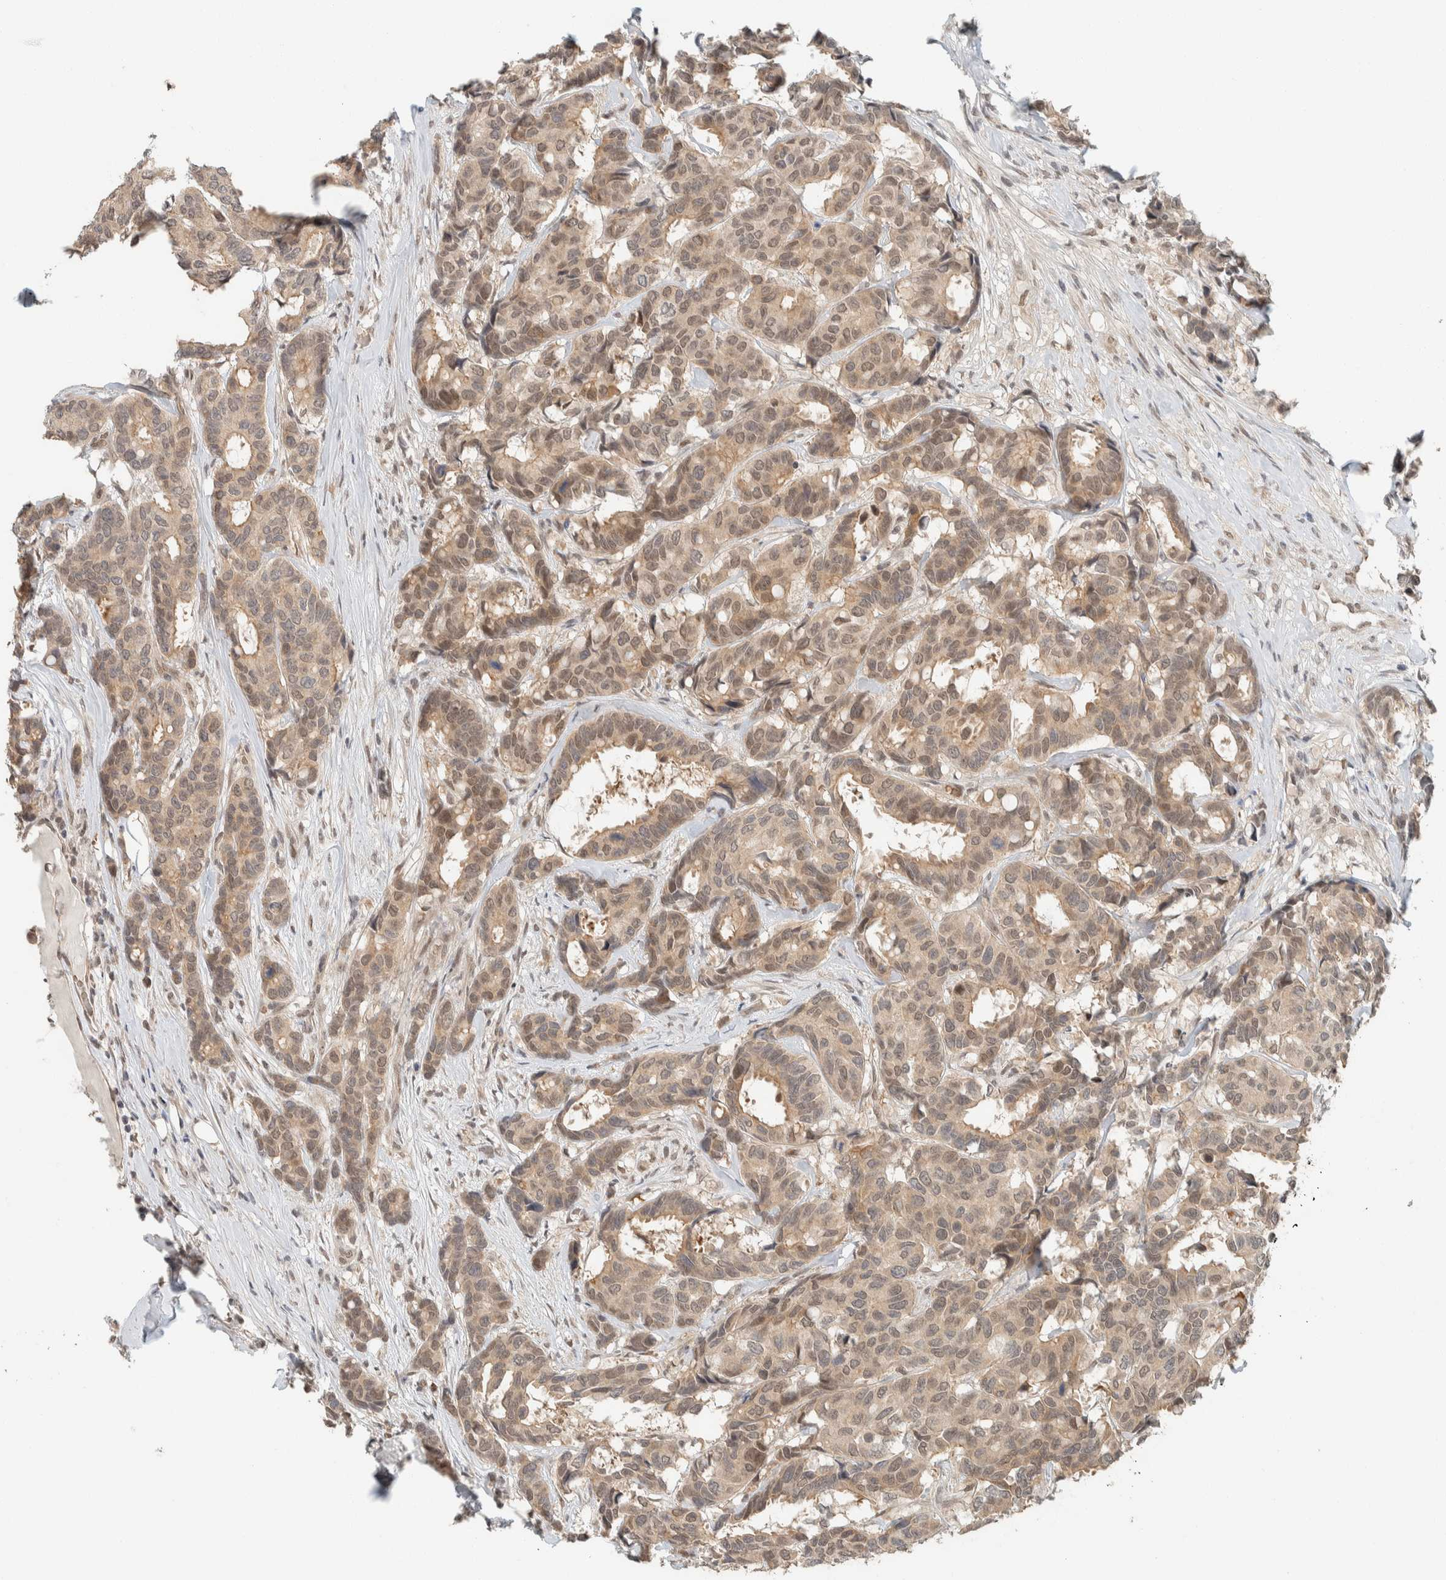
{"staining": {"intensity": "weak", "quantity": ">75%", "location": "cytoplasmic/membranous,nuclear"}, "tissue": "breast cancer", "cell_type": "Tumor cells", "image_type": "cancer", "snomed": [{"axis": "morphology", "description": "Duct carcinoma"}, {"axis": "topography", "description": "Breast"}], "caption": "Immunohistochemistry of breast invasive ductal carcinoma displays low levels of weak cytoplasmic/membranous and nuclear staining in about >75% of tumor cells. (Stains: DAB (3,3'-diaminobenzidine) in brown, nuclei in blue, Microscopy: brightfield microscopy at high magnification).", "gene": "ZBTB2", "patient": {"sex": "female", "age": 87}}